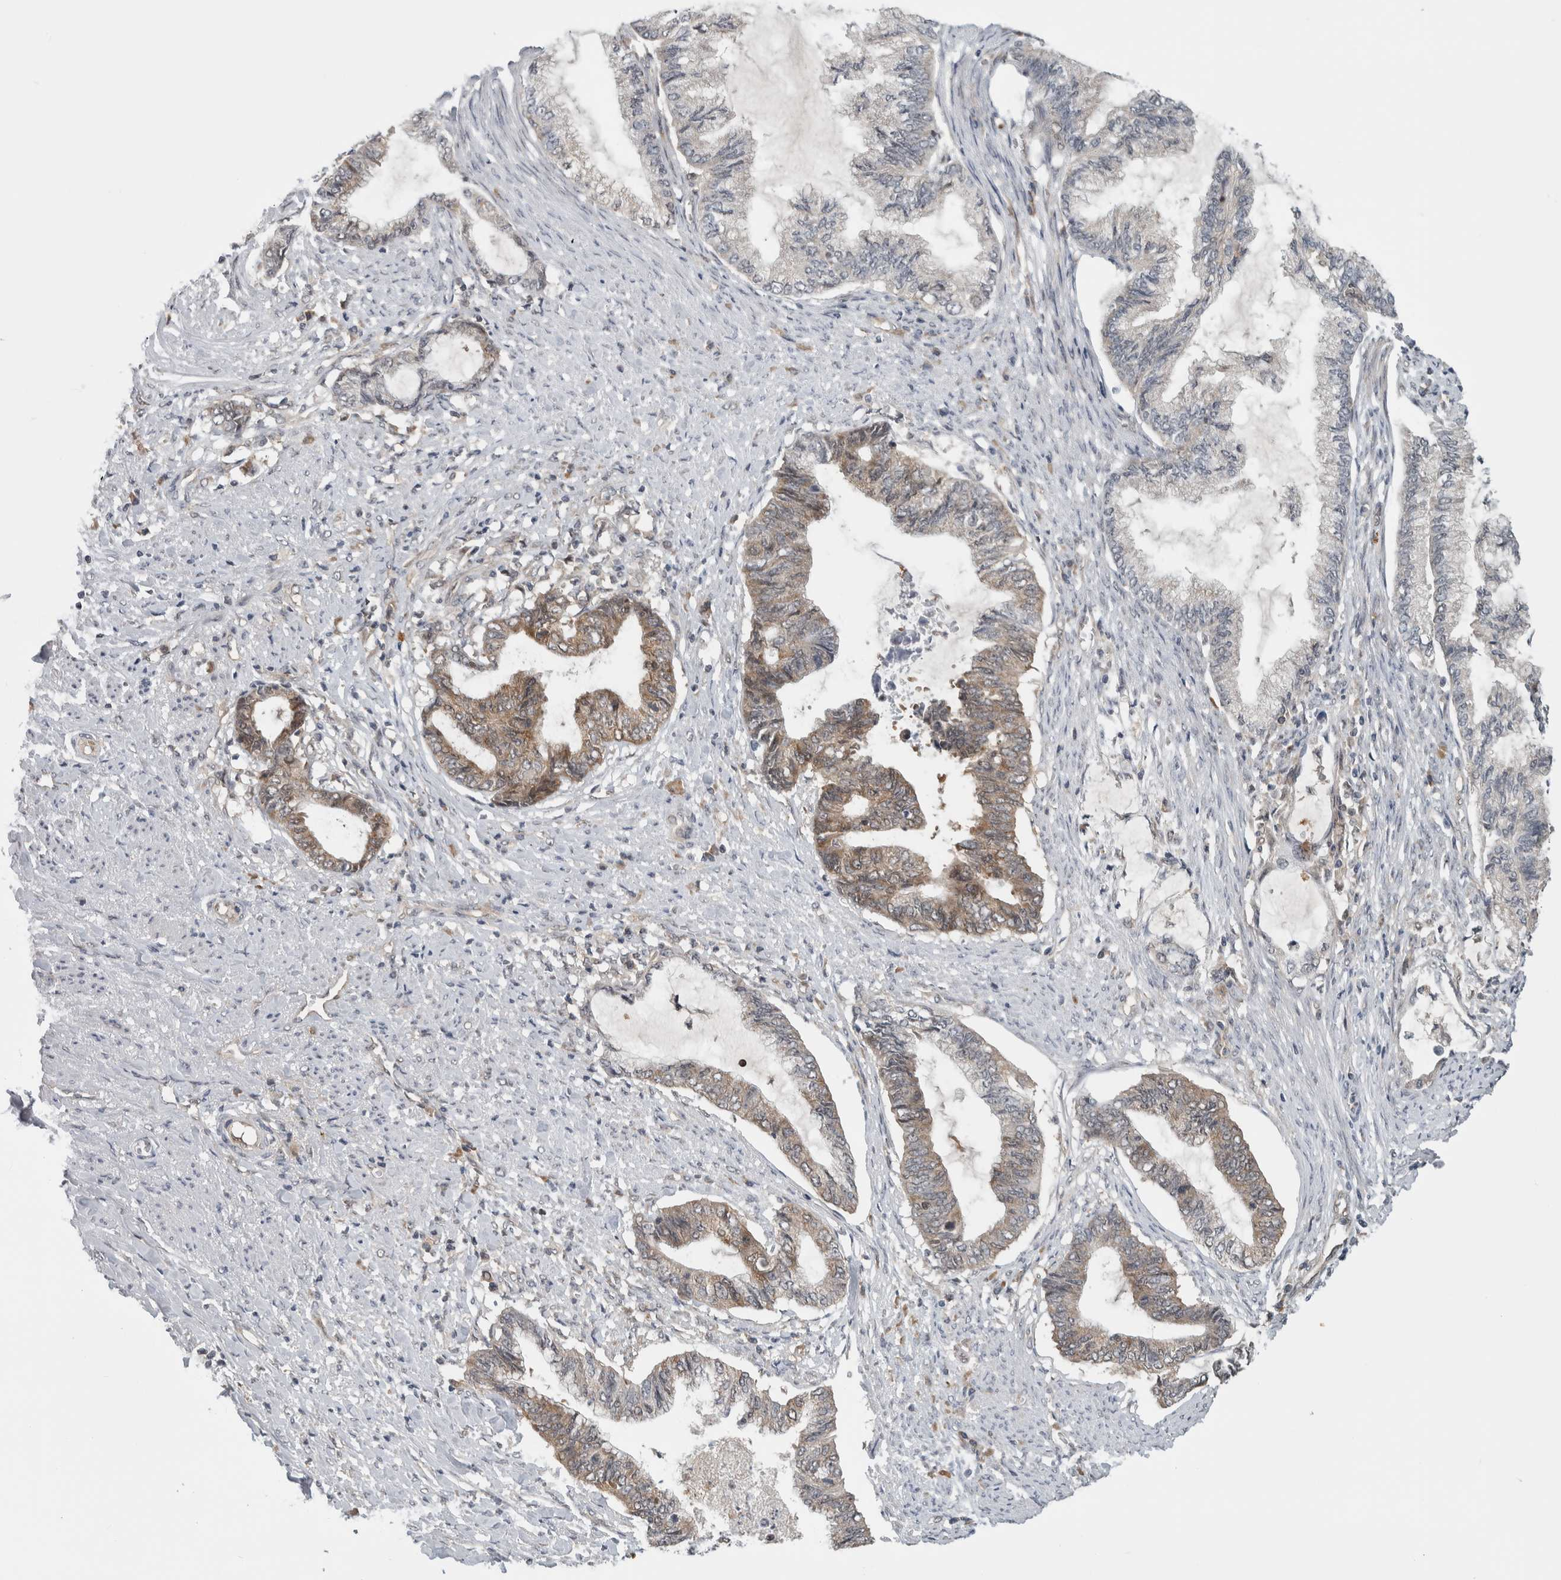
{"staining": {"intensity": "weak", "quantity": "<25%", "location": "cytoplasmic/membranous"}, "tissue": "endometrial cancer", "cell_type": "Tumor cells", "image_type": "cancer", "snomed": [{"axis": "morphology", "description": "Adenocarcinoma, NOS"}, {"axis": "topography", "description": "Endometrium"}], "caption": "Tumor cells show no significant positivity in endometrial cancer (adenocarcinoma).", "gene": "CCDC43", "patient": {"sex": "female", "age": 86}}